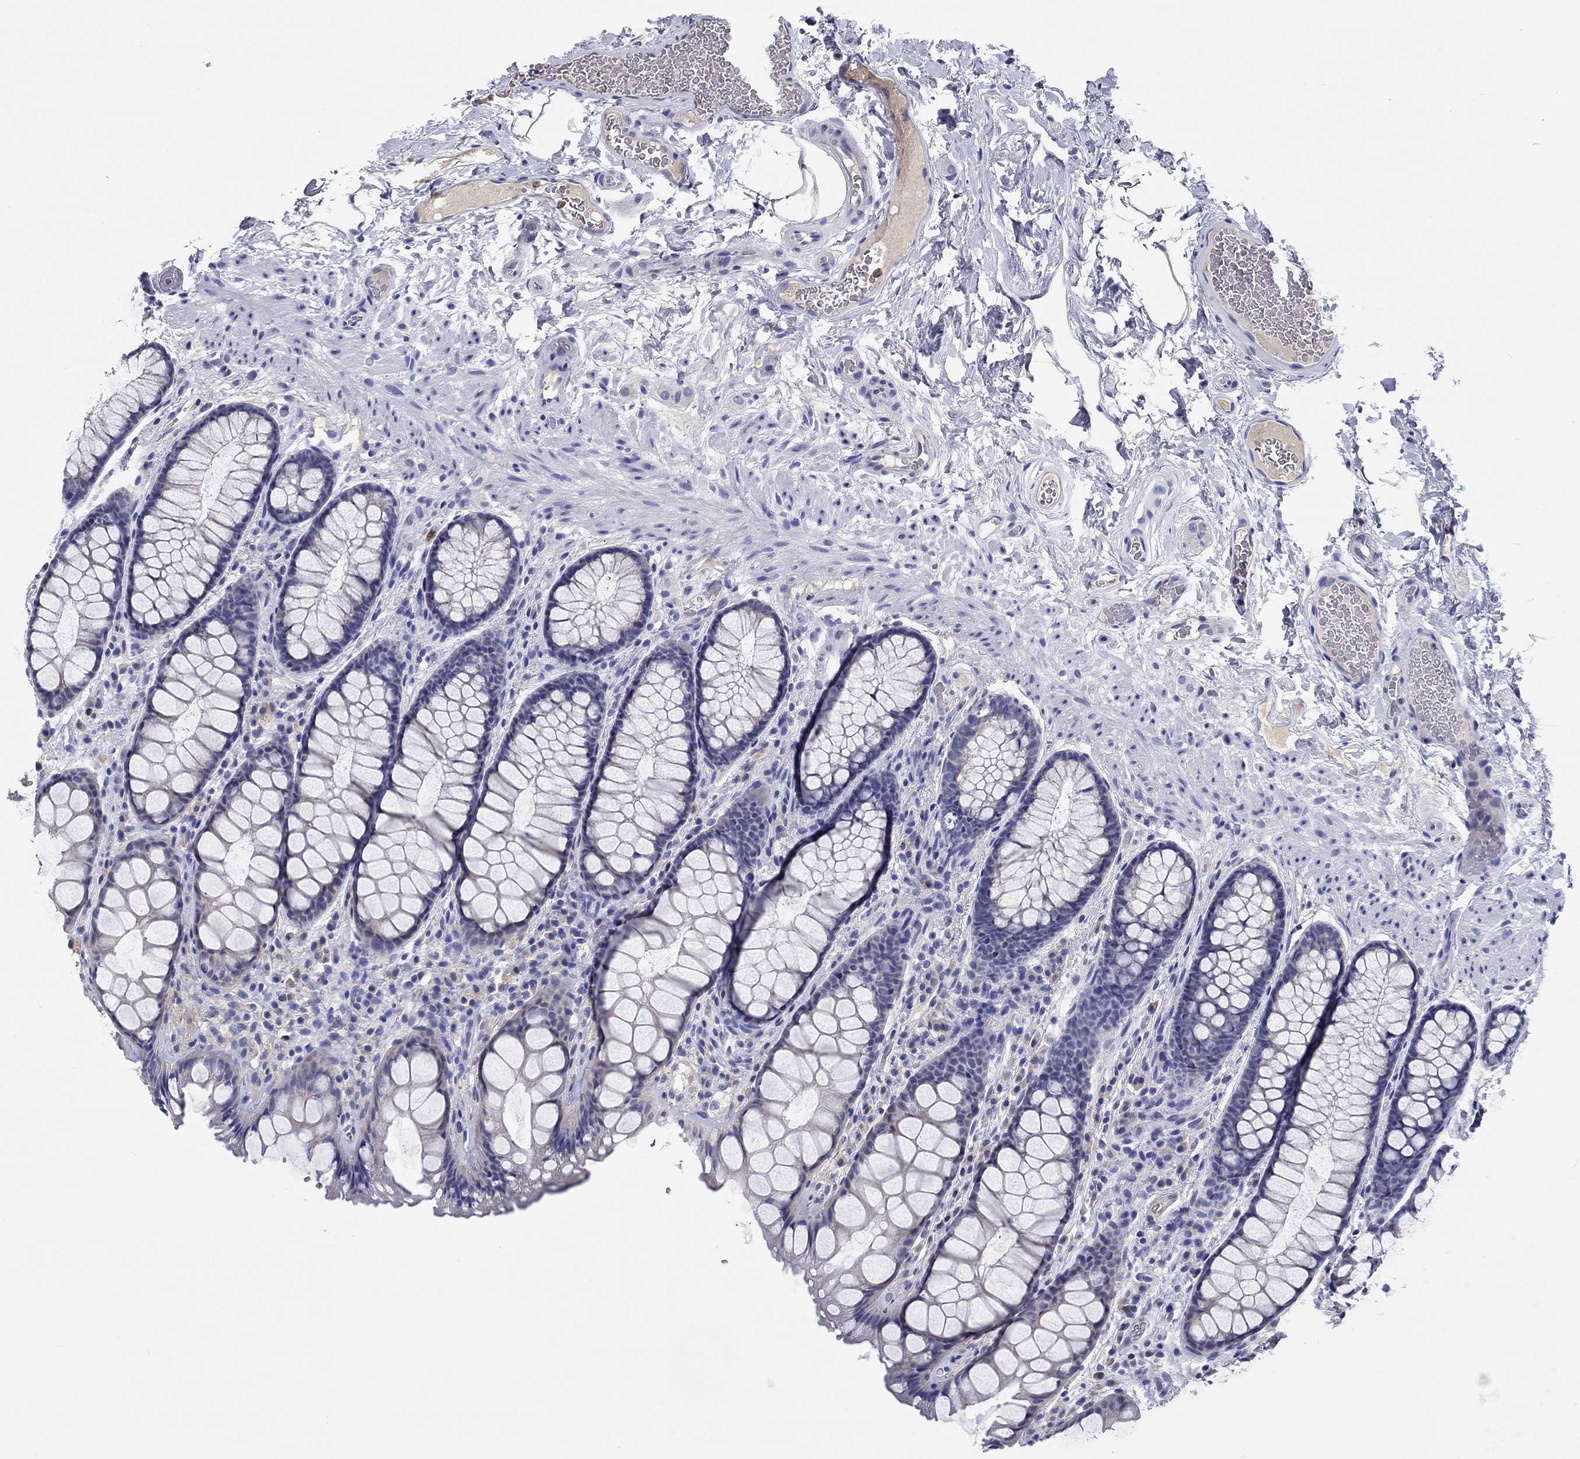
{"staining": {"intensity": "negative", "quantity": "none", "location": "none"}, "tissue": "rectum", "cell_type": "Glandular cells", "image_type": "normal", "snomed": [{"axis": "morphology", "description": "Normal tissue, NOS"}, {"axis": "topography", "description": "Rectum"}], "caption": "Benign rectum was stained to show a protein in brown. There is no significant staining in glandular cells.", "gene": "CHIT1", "patient": {"sex": "female", "age": 62}}